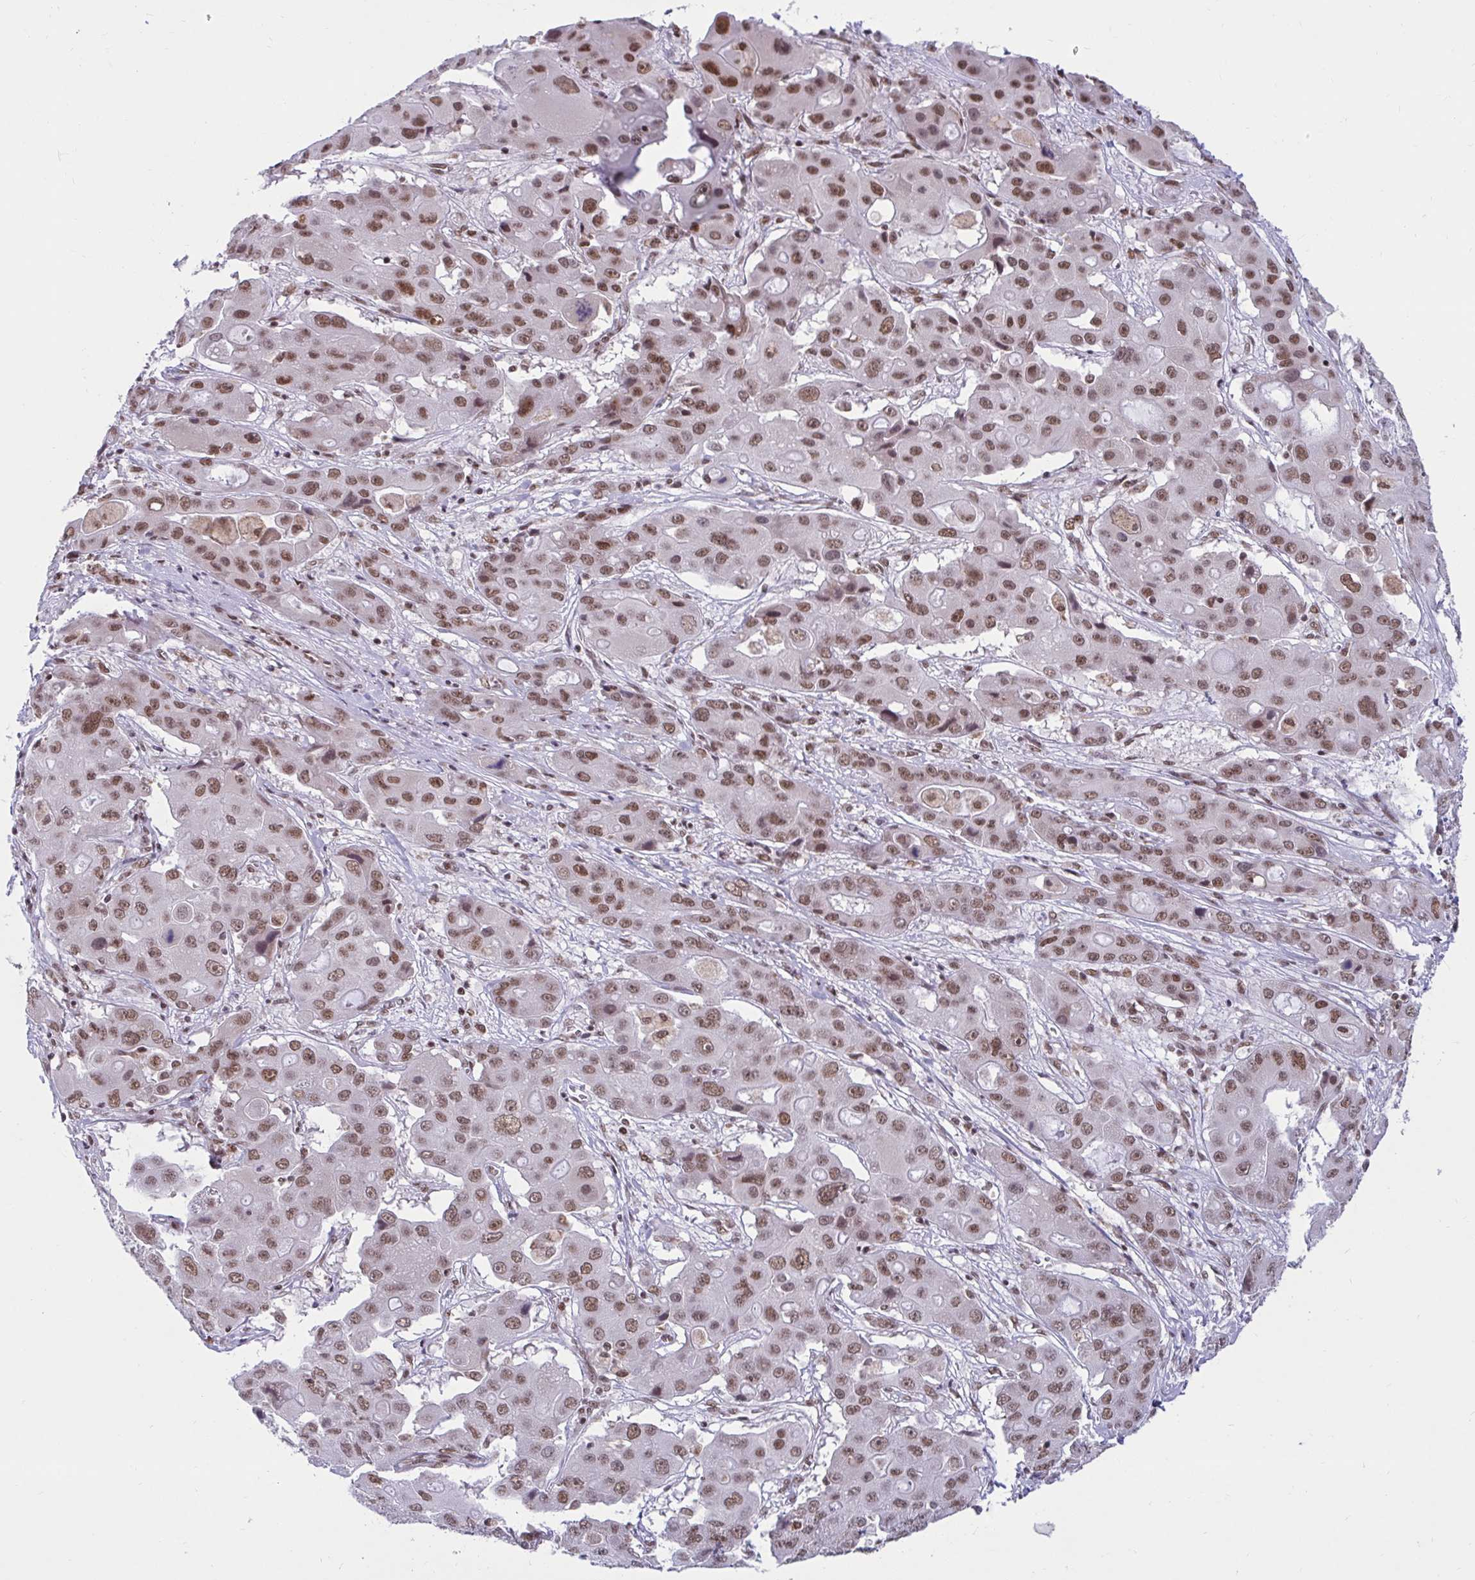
{"staining": {"intensity": "moderate", "quantity": ">75%", "location": "nuclear"}, "tissue": "liver cancer", "cell_type": "Tumor cells", "image_type": "cancer", "snomed": [{"axis": "morphology", "description": "Cholangiocarcinoma"}, {"axis": "topography", "description": "Liver"}], "caption": "Liver cholangiocarcinoma stained with immunohistochemistry demonstrates moderate nuclear expression in approximately >75% of tumor cells.", "gene": "PHF10", "patient": {"sex": "male", "age": 67}}